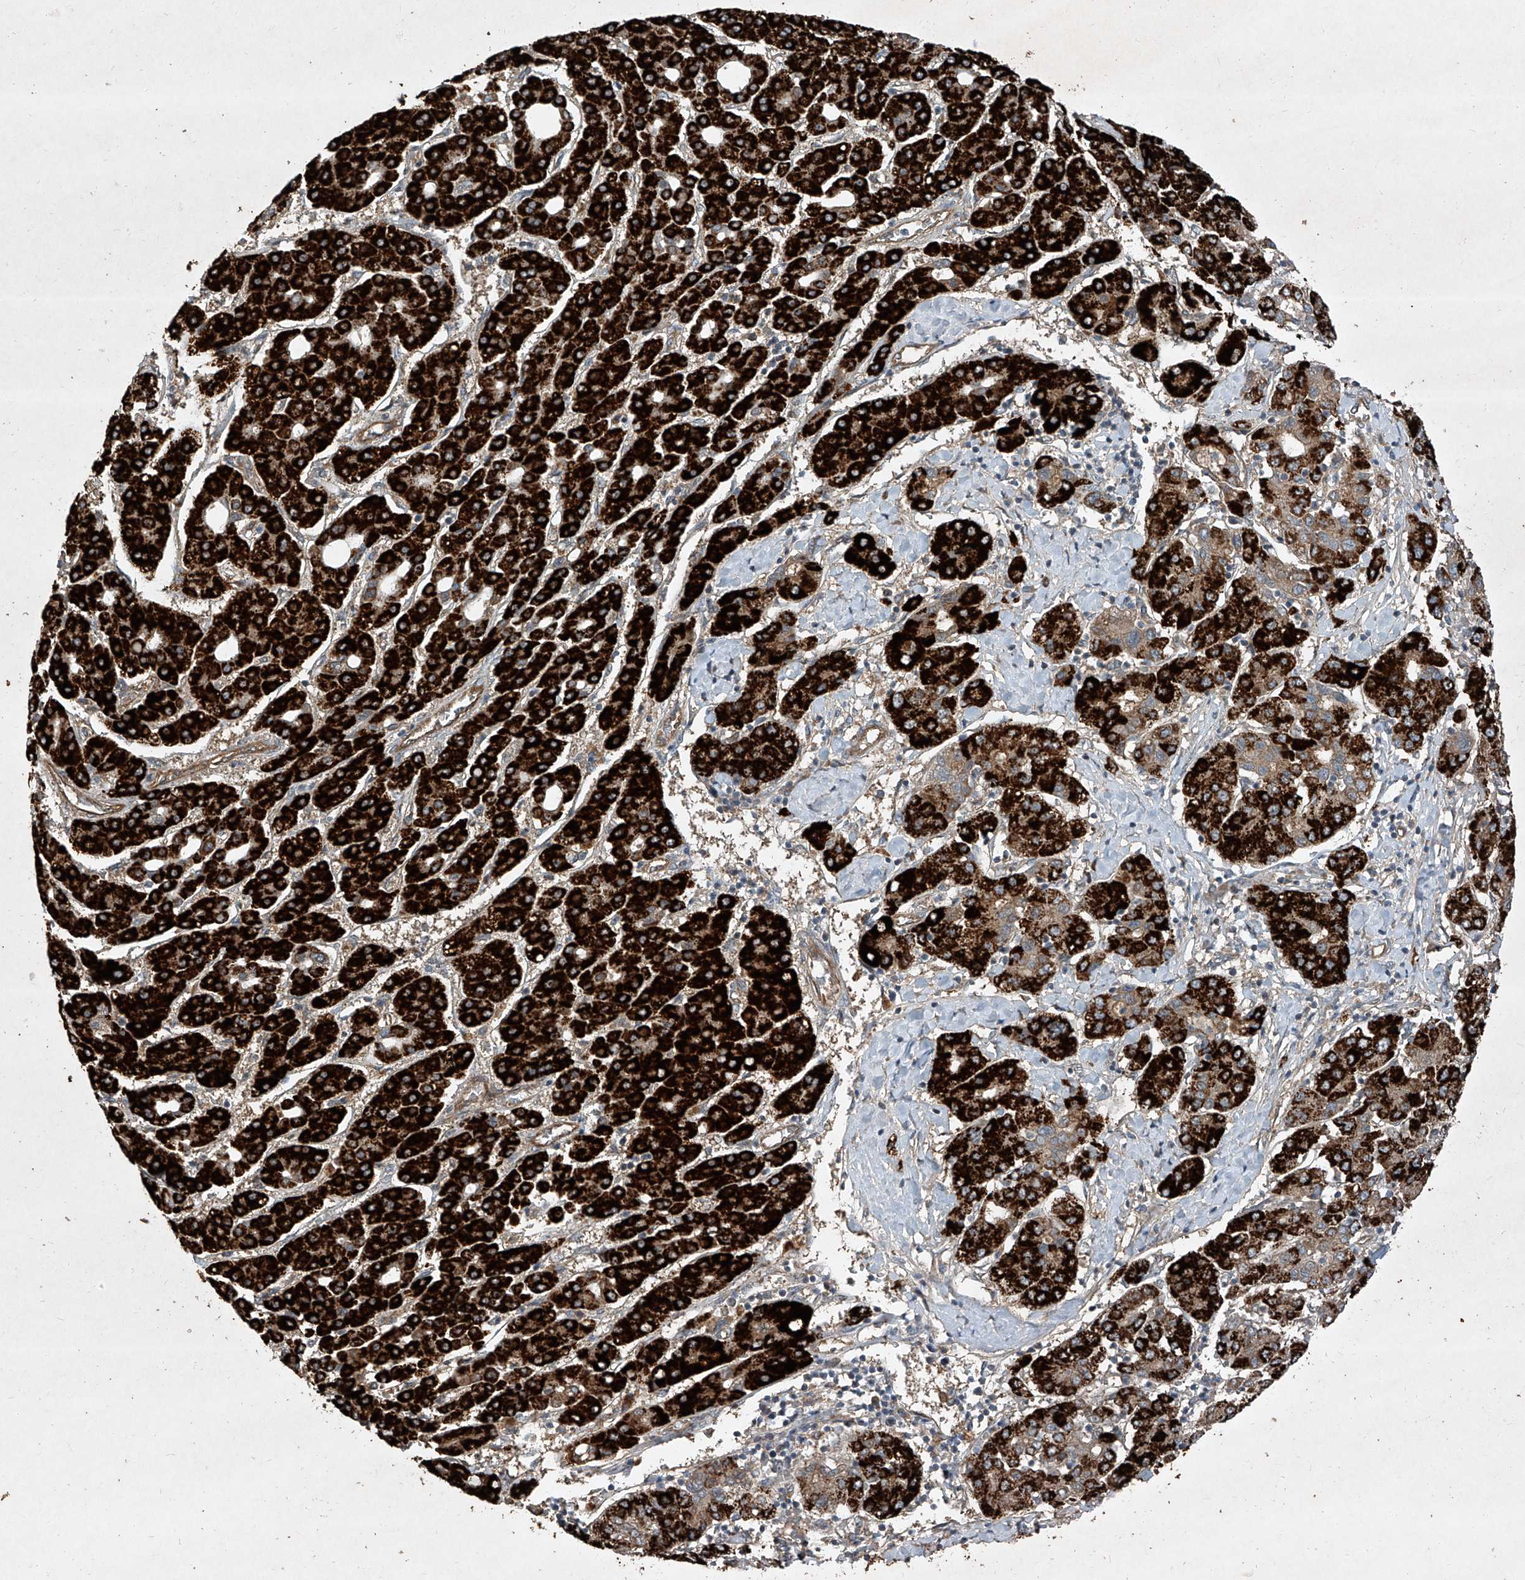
{"staining": {"intensity": "strong", "quantity": ">75%", "location": "cytoplasmic/membranous"}, "tissue": "liver cancer", "cell_type": "Tumor cells", "image_type": "cancer", "snomed": [{"axis": "morphology", "description": "Carcinoma, Hepatocellular, NOS"}, {"axis": "topography", "description": "Liver"}], "caption": "IHC staining of liver cancer, which exhibits high levels of strong cytoplasmic/membranous staining in about >75% of tumor cells indicating strong cytoplasmic/membranous protein staining. The staining was performed using DAB (3,3'-diaminobenzidine) (brown) for protein detection and nuclei were counterstained in hematoxylin (blue).", "gene": "CCN1", "patient": {"sex": "male", "age": 65}}